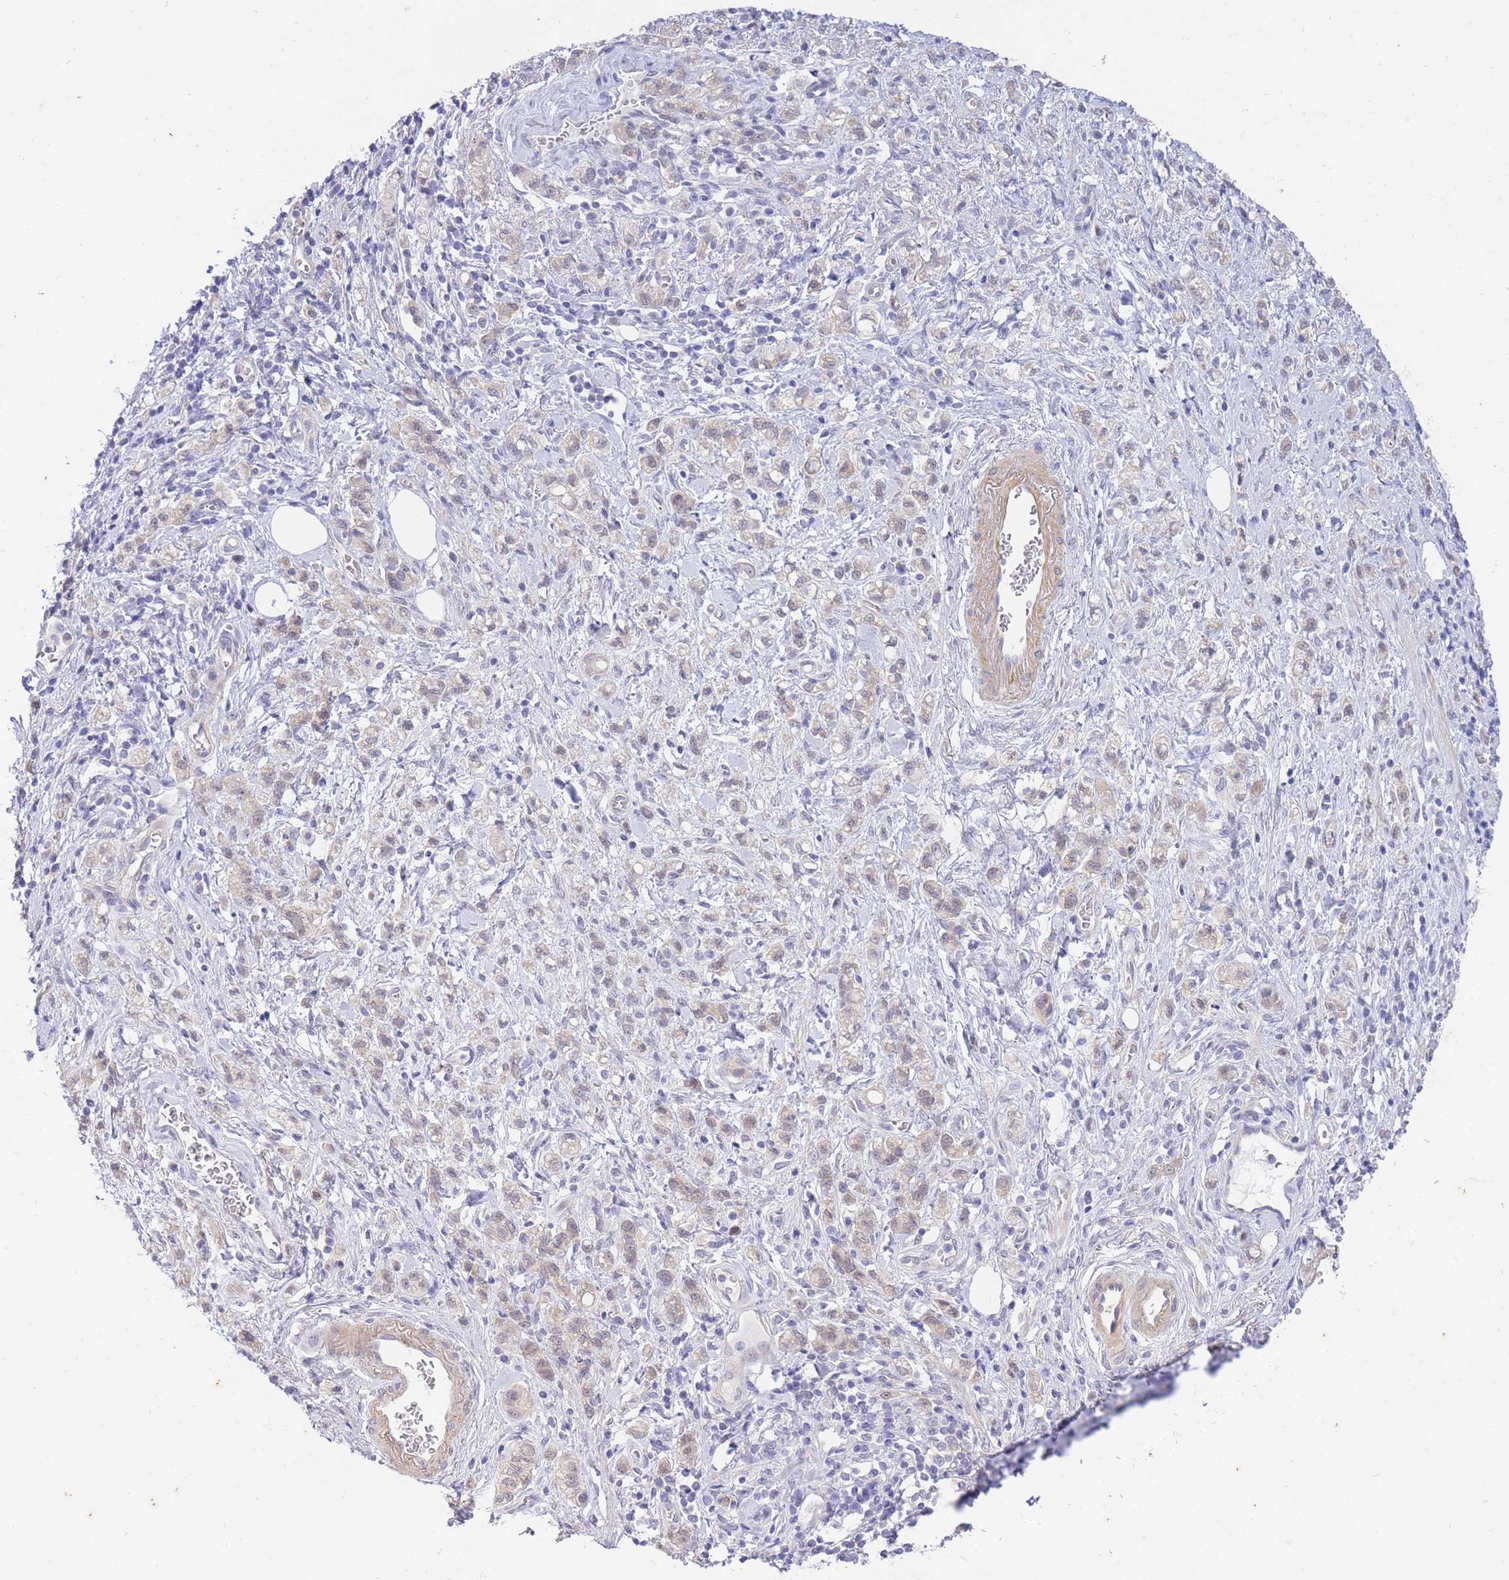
{"staining": {"intensity": "weak", "quantity": "25%-75%", "location": "cytoplasmic/membranous"}, "tissue": "stomach cancer", "cell_type": "Tumor cells", "image_type": "cancer", "snomed": [{"axis": "morphology", "description": "Adenocarcinoma, NOS"}, {"axis": "topography", "description": "Stomach"}], "caption": "Immunohistochemical staining of stomach adenocarcinoma reveals low levels of weak cytoplasmic/membranous expression in approximately 25%-75% of tumor cells.", "gene": "SUGT1", "patient": {"sex": "male", "age": 77}}